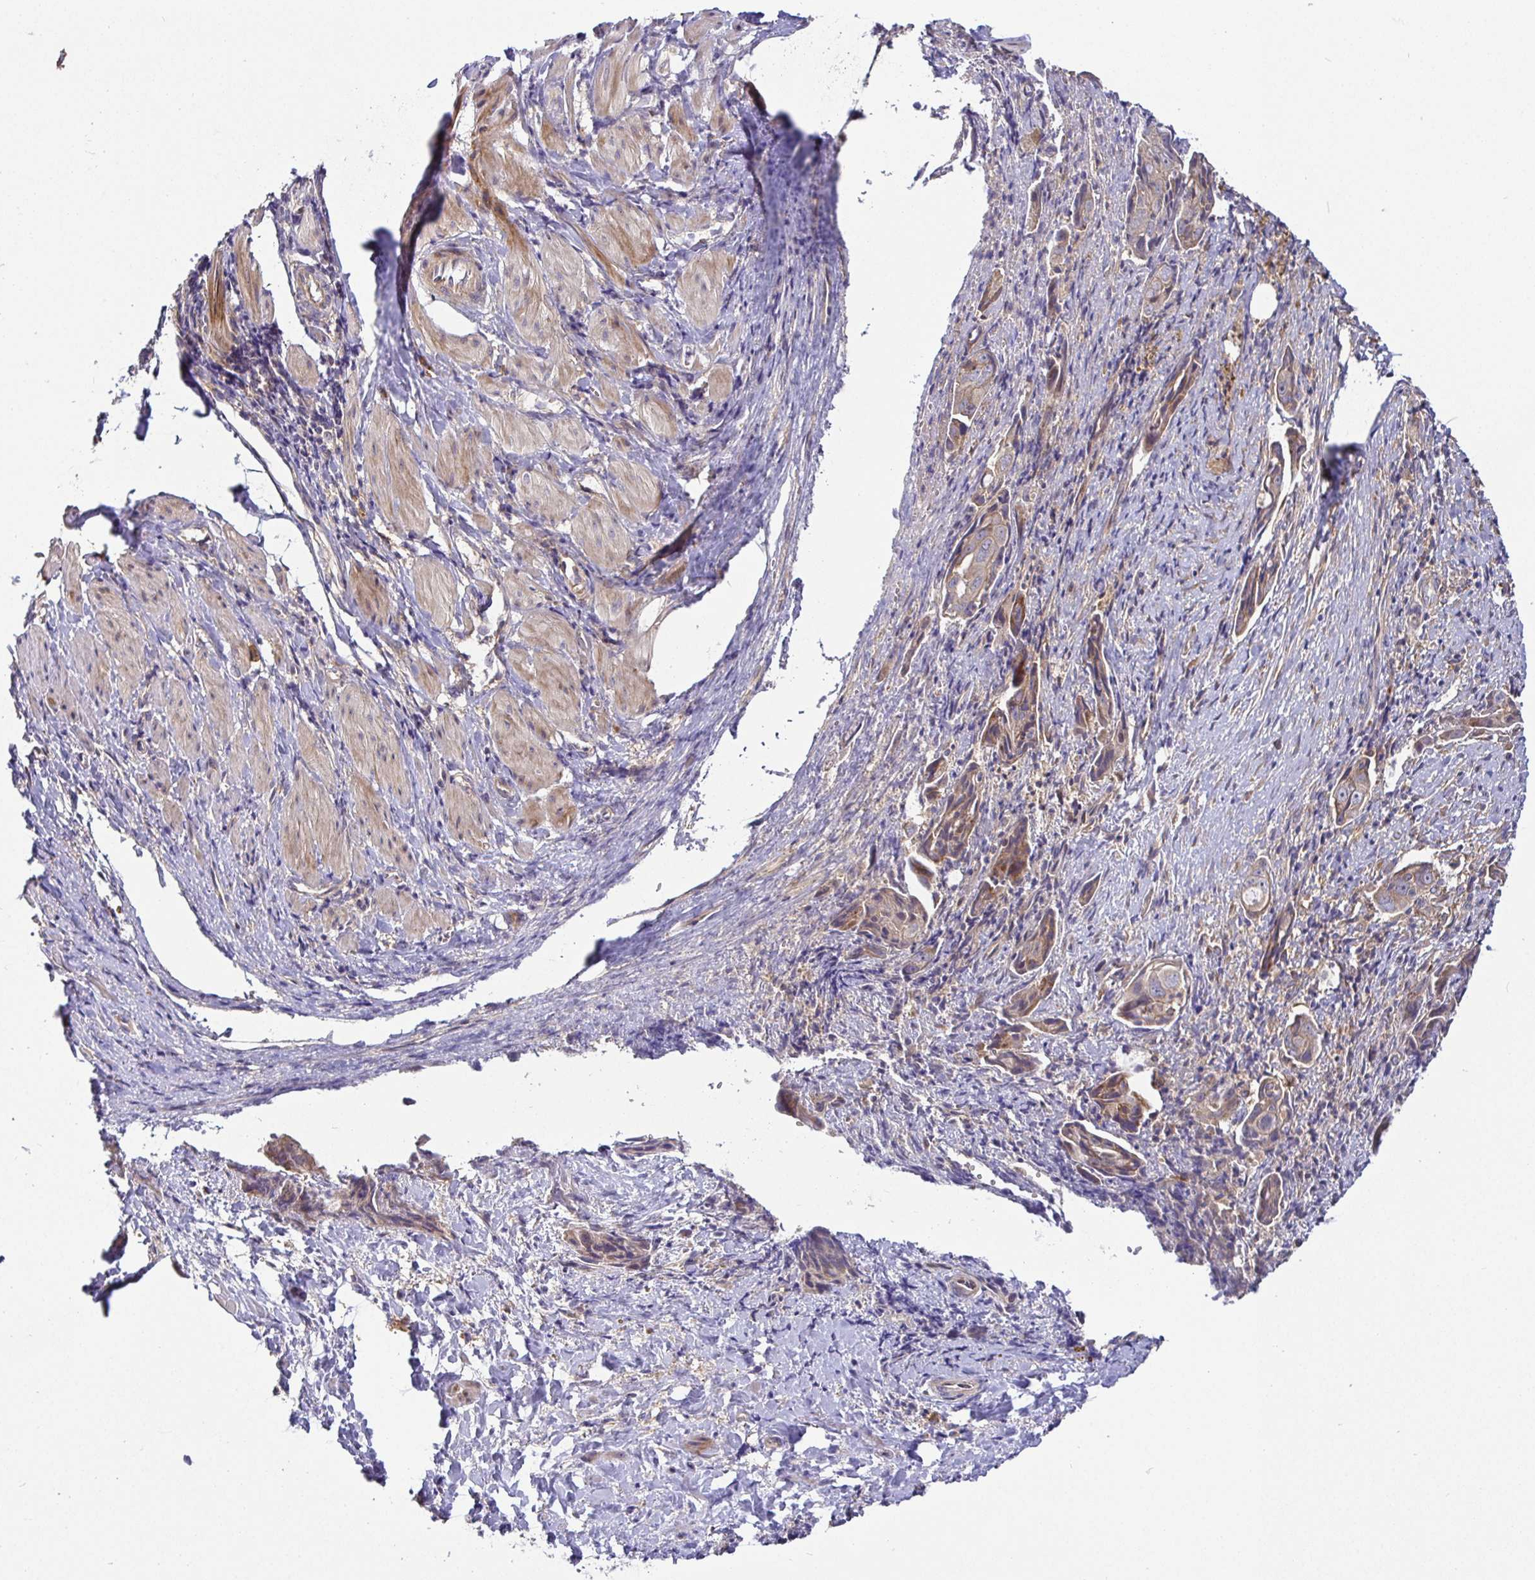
{"staining": {"intensity": "weak", "quantity": ">75%", "location": "cytoplasmic/membranous"}, "tissue": "ovarian cancer", "cell_type": "Tumor cells", "image_type": "cancer", "snomed": [{"axis": "morphology", "description": "Carcinoma, endometroid"}, {"axis": "topography", "description": "Ovary"}], "caption": "Immunohistochemistry (IHC) (DAB) staining of human ovarian endometroid carcinoma displays weak cytoplasmic/membranous protein staining in approximately >75% of tumor cells.", "gene": "SNX8", "patient": {"sex": "female", "age": 70}}